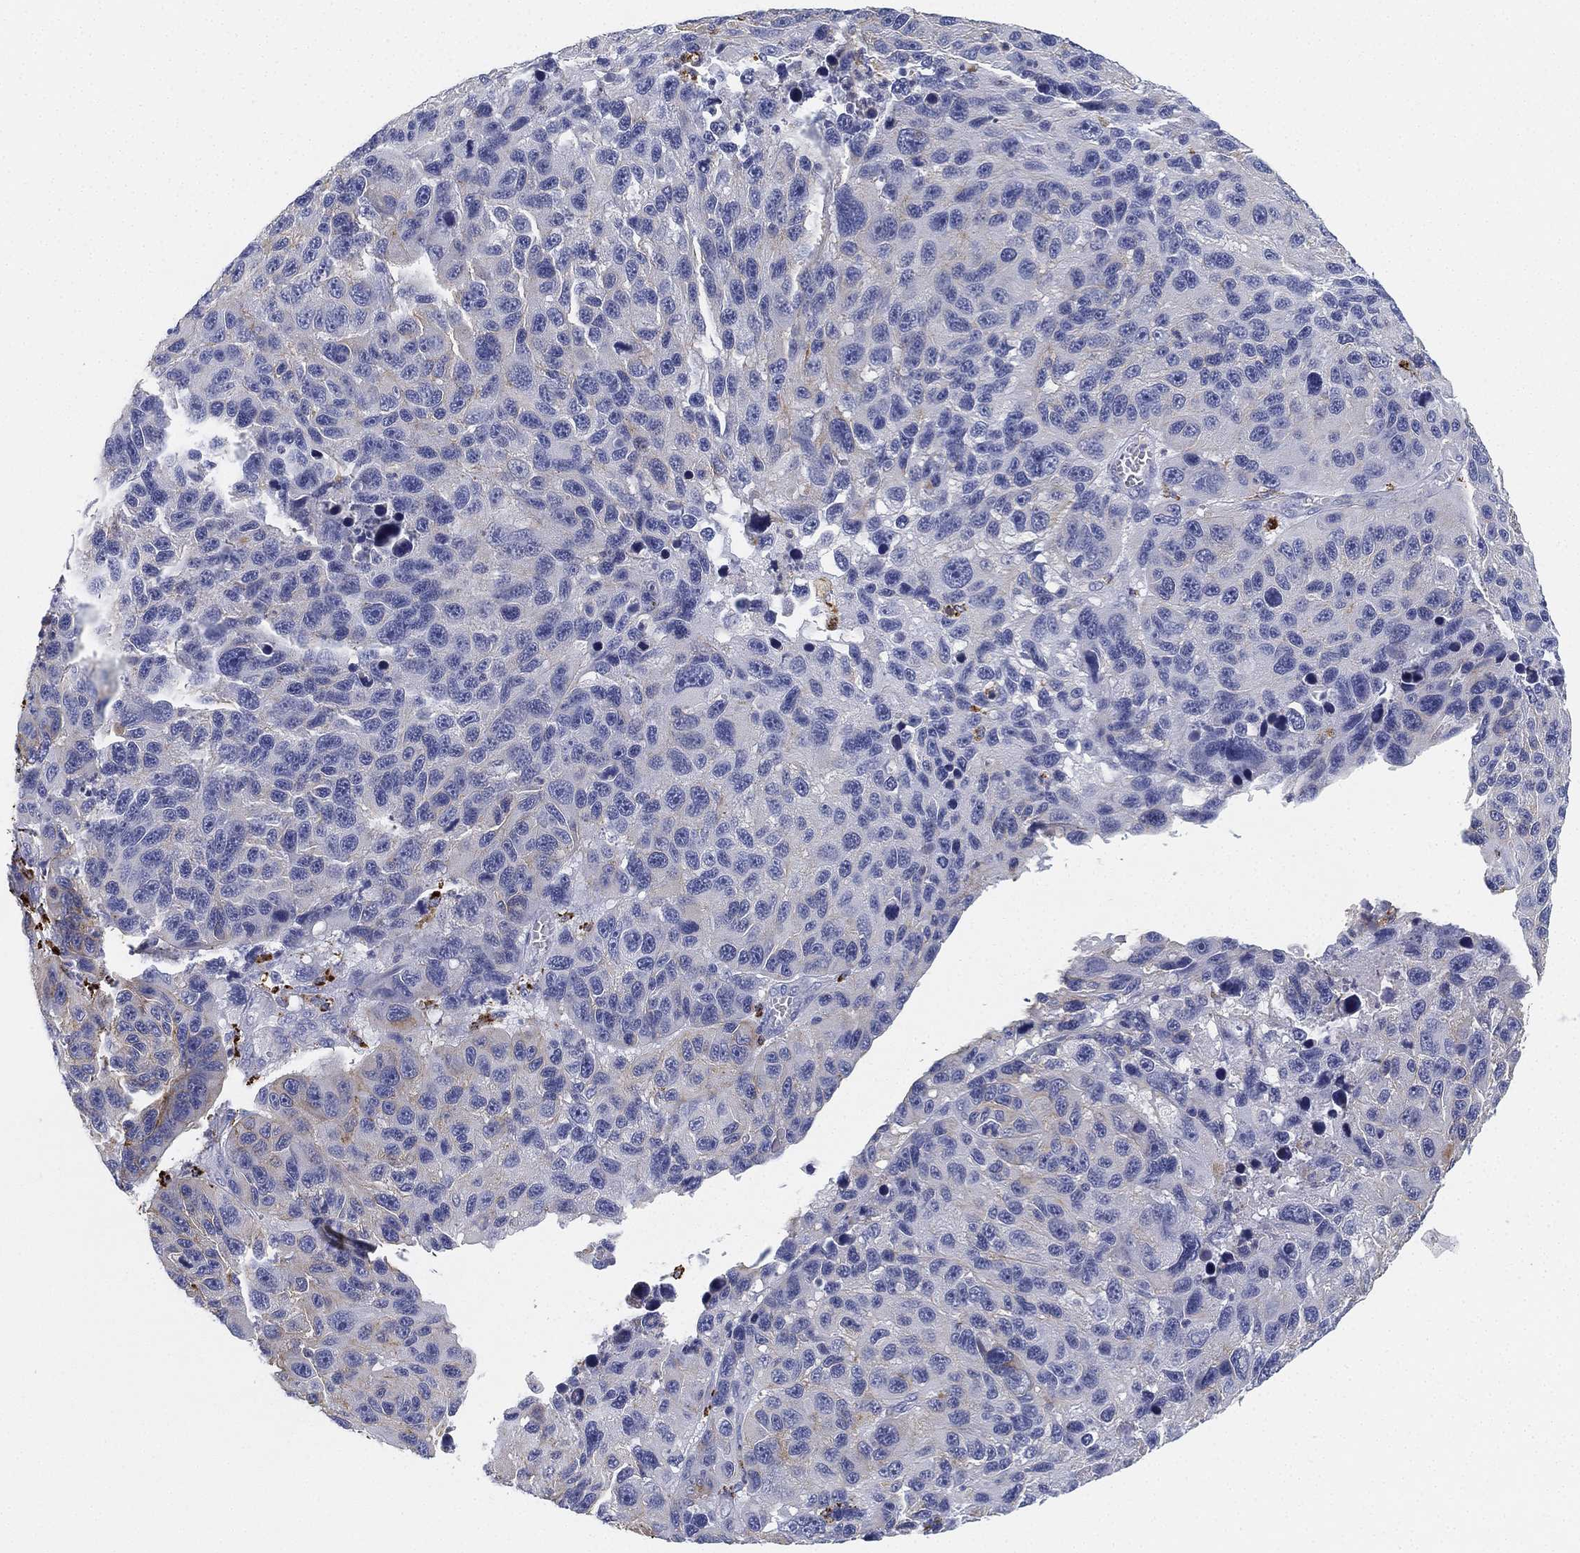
{"staining": {"intensity": "negative", "quantity": "none", "location": "none"}, "tissue": "melanoma", "cell_type": "Tumor cells", "image_type": "cancer", "snomed": [{"axis": "morphology", "description": "Malignant melanoma, NOS"}, {"axis": "topography", "description": "Skin"}], "caption": "DAB immunohistochemical staining of human melanoma displays no significant positivity in tumor cells. (DAB IHC, high magnification).", "gene": "NPC2", "patient": {"sex": "male", "age": 53}}